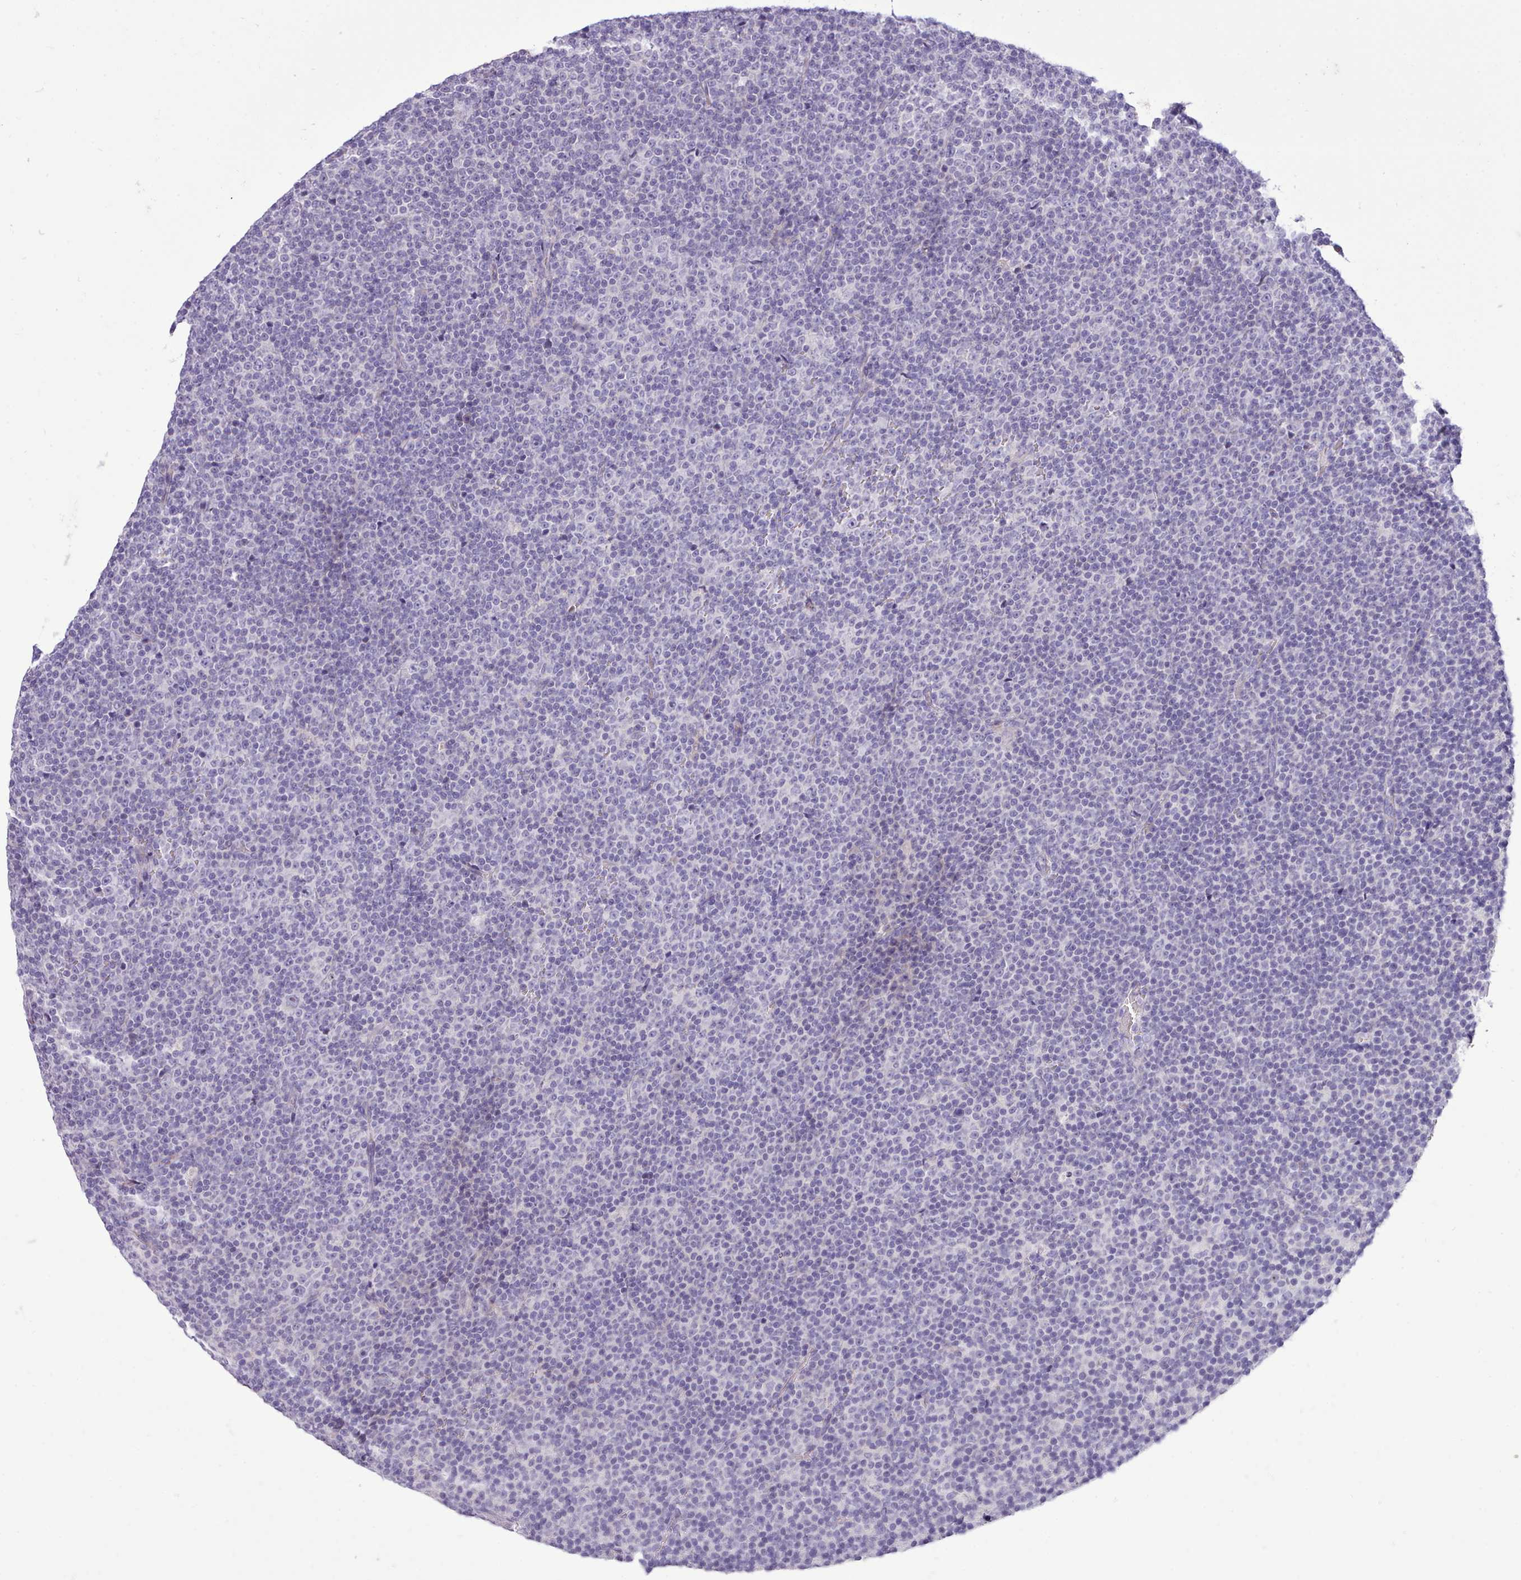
{"staining": {"intensity": "negative", "quantity": "none", "location": "none"}, "tissue": "lymphoma", "cell_type": "Tumor cells", "image_type": "cancer", "snomed": [{"axis": "morphology", "description": "Malignant lymphoma, non-Hodgkin's type, Low grade"}, {"axis": "topography", "description": "Lymph node"}], "caption": "A micrograph of human low-grade malignant lymphoma, non-Hodgkin's type is negative for staining in tumor cells. (DAB (3,3'-diaminobenzidine) immunohistochemistry (IHC) with hematoxylin counter stain).", "gene": "CYP2A13", "patient": {"sex": "female", "age": 67}}